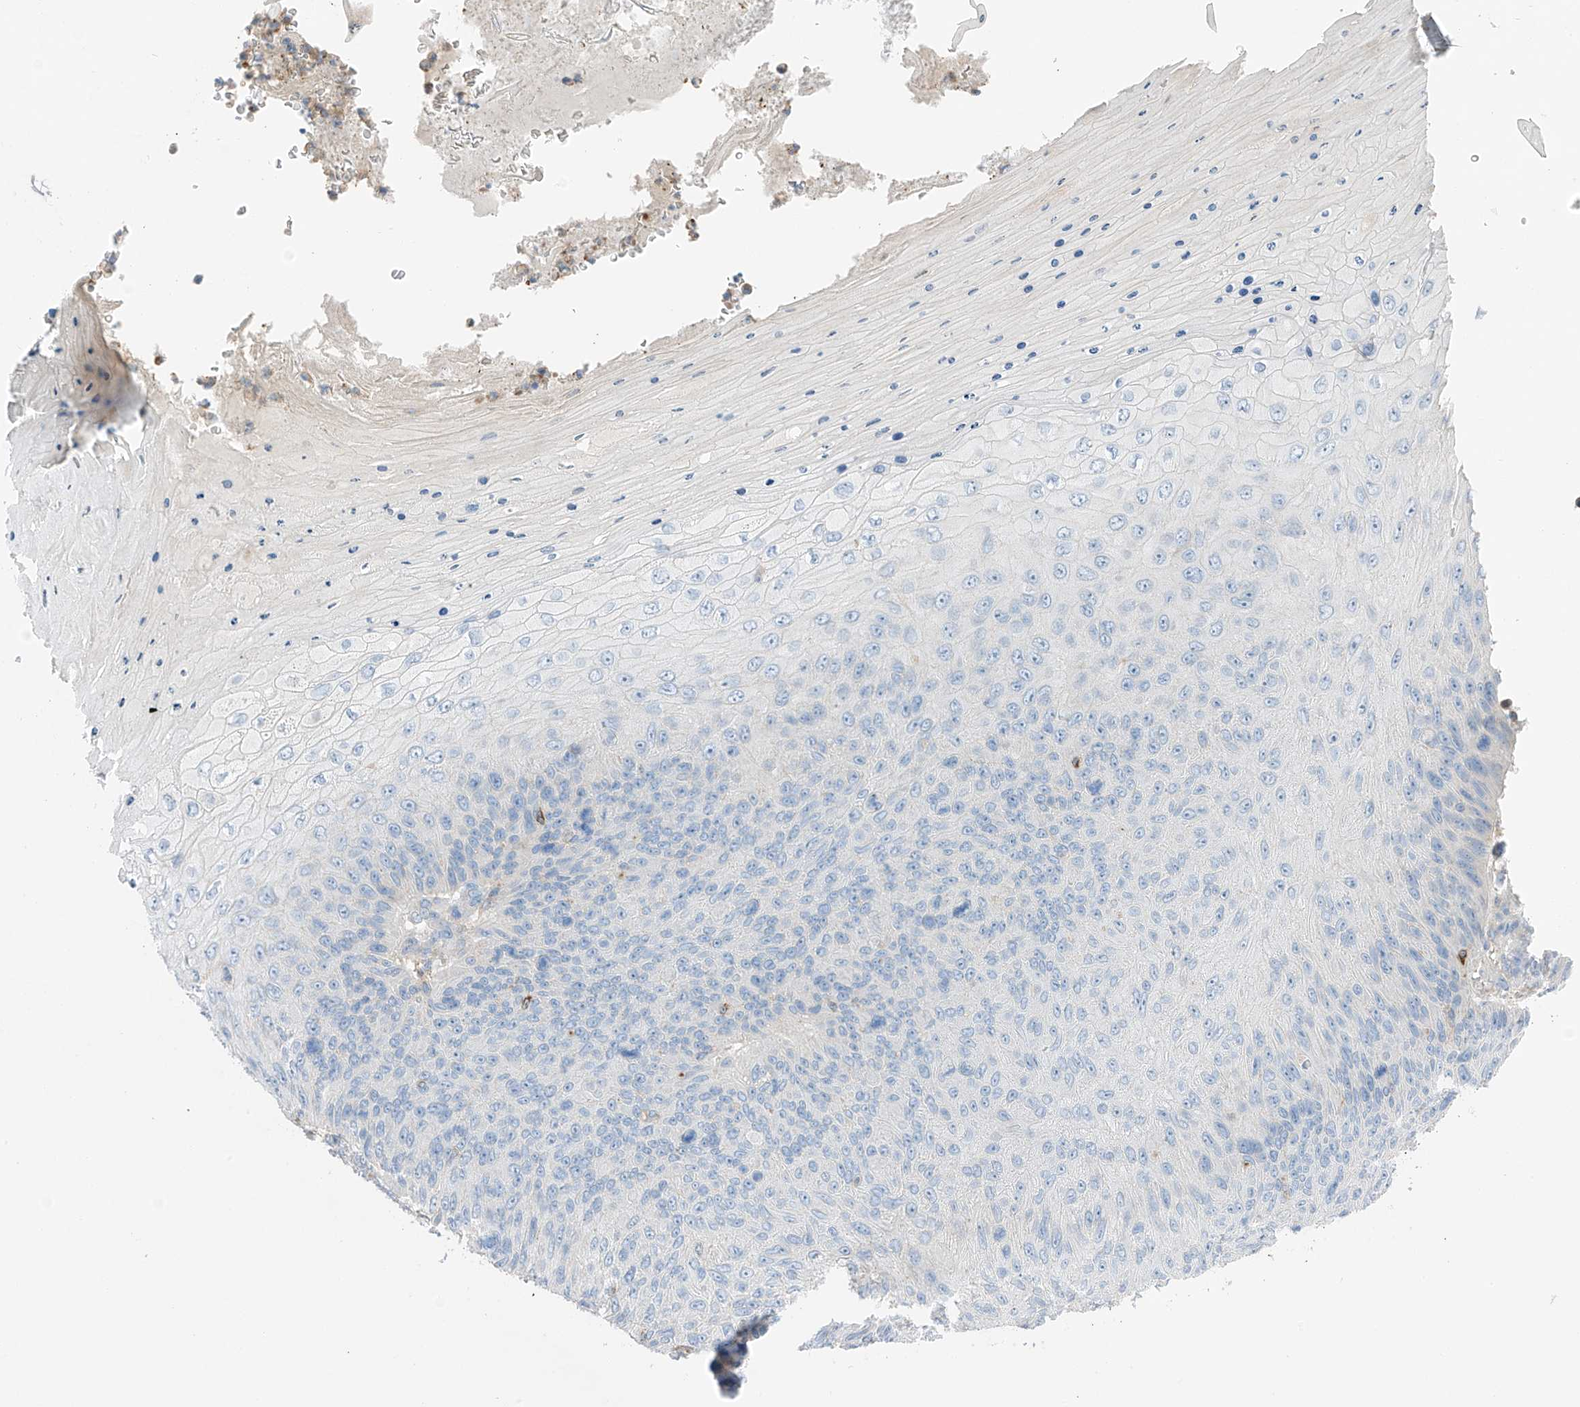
{"staining": {"intensity": "negative", "quantity": "none", "location": "none"}, "tissue": "skin cancer", "cell_type": "Tumor cells", "image_type": "cancer", "snomed": [{"axis": "morphology", "description": "Squamous cell carcinoma, NOS"}, {"axis": "topography", "description": "Skin"}], "caption": "The immunohistochemistry micrograph has no significant expression in tumor cells of skin cancer tissue.", "gene": "NALCN", "patient": {"sex": "female", "age": 88}}